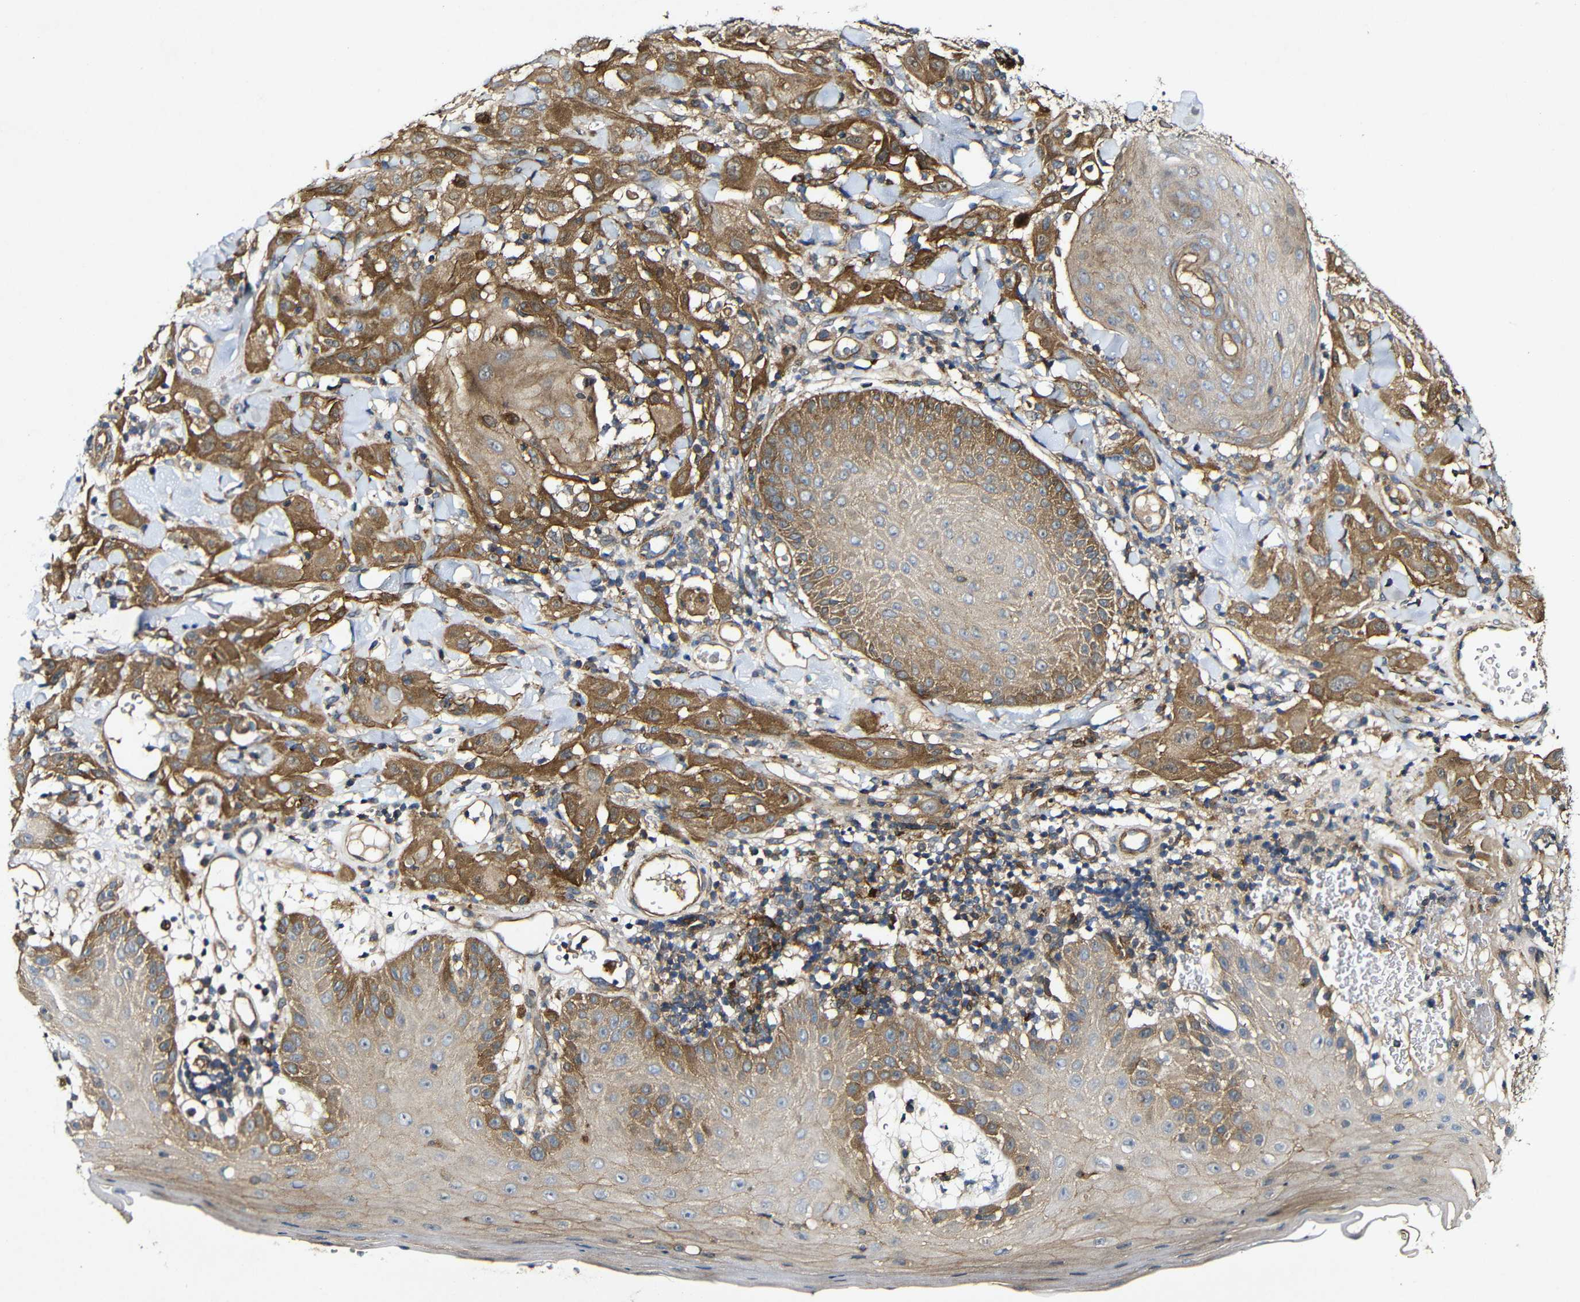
{"staining": {"intensity": "moderate", "quantity": ">75%", "location": "cytoplasmic/membranous"}, "tissue": "skin cancer", "cell_type": "Tumor cells", "image_type": "cancer", "snomed": [{"axis": "morphology", "description": "Squamous cell carcinoma, NOS"}, {"axis": "topography", "description": "Skin"}], "caption": "The image reveals staining of skin cancer, revealing moderate cytoplasmic/membranous protein expression (brown color) within tumor cells.", "gene": "GSDME", "patient": {"sex": "male", "age": 24}}